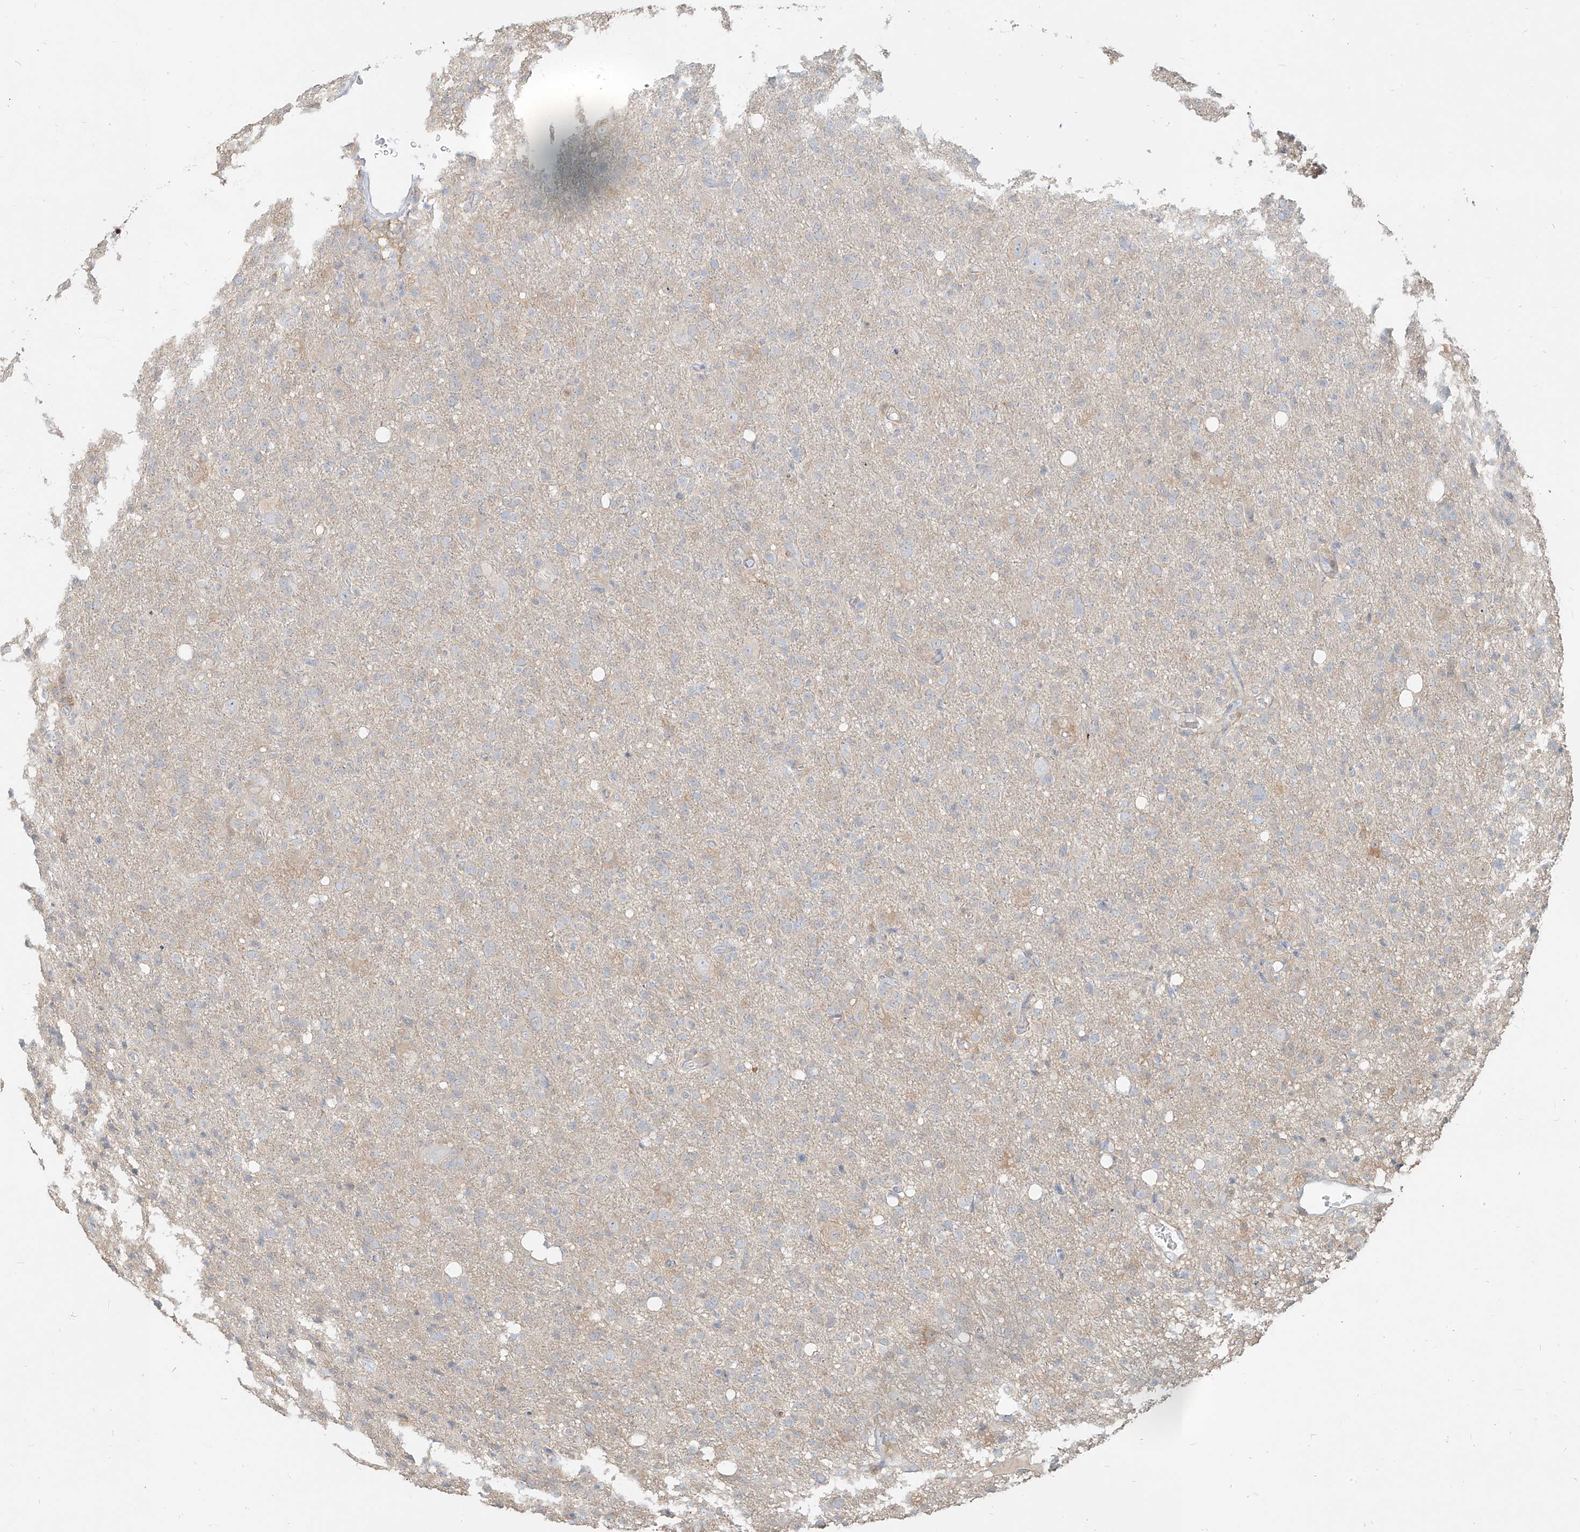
{"staining": {"intensity": "negative", "quantity": "none", "location": "none"}, "tissue": "glioma", "cell_type": "Tumor cells", "image_type": "cancer", "snomed": [{"axis": "morphology", "description": "Glioma, malignant, High grade"}, {"axis": "topography", "description": "Brain"}], "caption": "Immunohistochemical staining of glioma exhibits no significant positivity in tumor cells. Brightfield microscopy of immunohistochemistry stained with DAB (3,3'-diaminobenzidine) (brown) and hematoxylin (blue), captured at high magnification.", "gene": "PGD", "patient": {"sex": "female", "age": 57}}